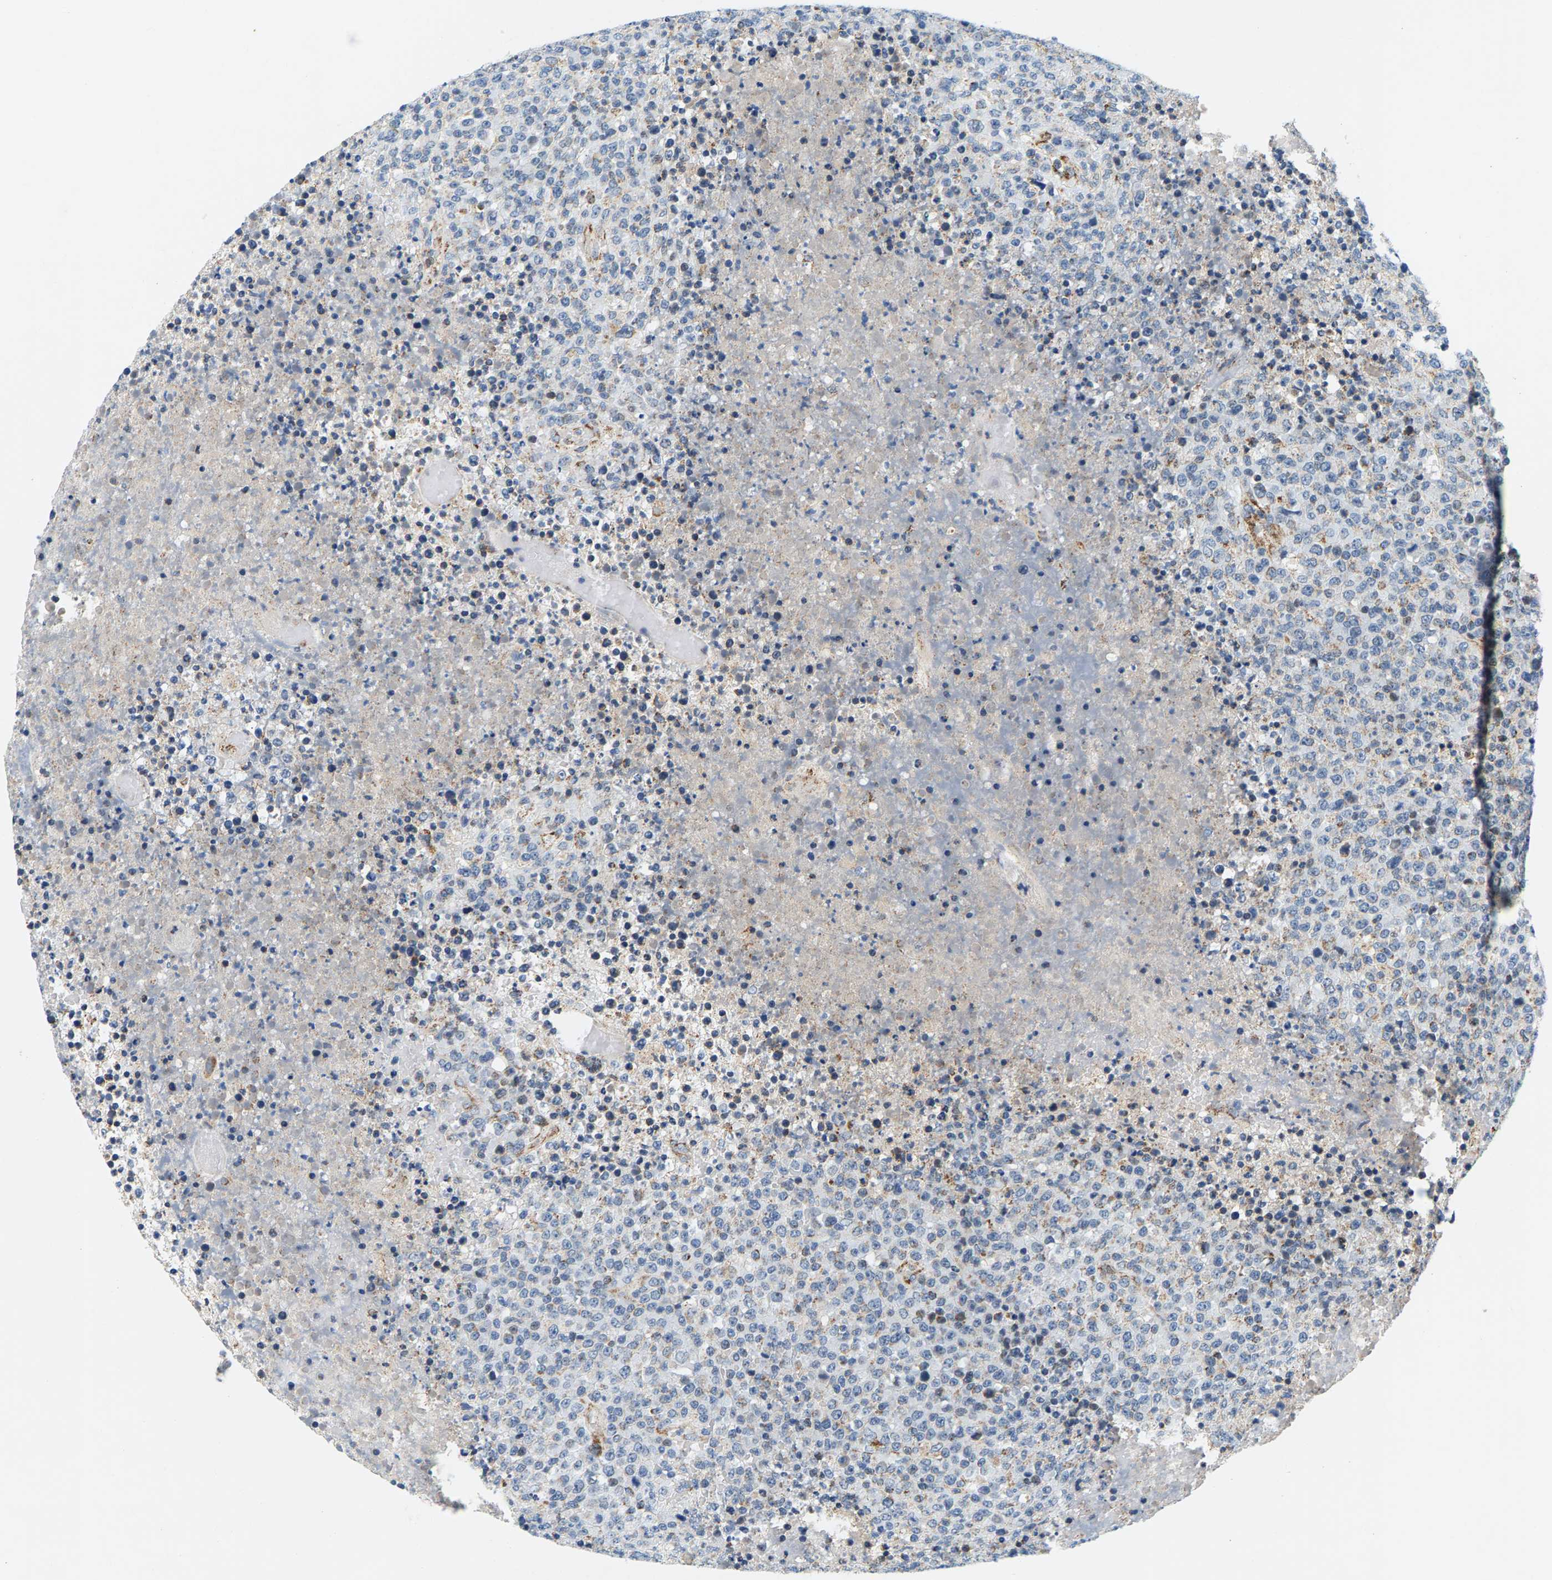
{"staining": {"intensity": "weak", "quantity": "<25%", "location": "cytoplasmic/membranous"}, "tissue": "lymphoma", "cell_type": "Tumor cells", "image_type": "cancer", "snomed": [{"axis": "morphology", "description": "Malignant lymphoma, non-Hodgkin's type, High grade"}, {"axis": "topography", "description": "Lymph node"}], "caption": "A histopathology image of high-grade malignant lymphoma, non-Hodgkin's type stained for a protein reveals no brown staining in tumor cells. (Brightfield microscopy of DAB (3,3'-diaminobenzidine) immunohistochemistry (IHC) at high magnification).", "gene": "PDE1A", "patient": {"sex": "male", "age": 13}}